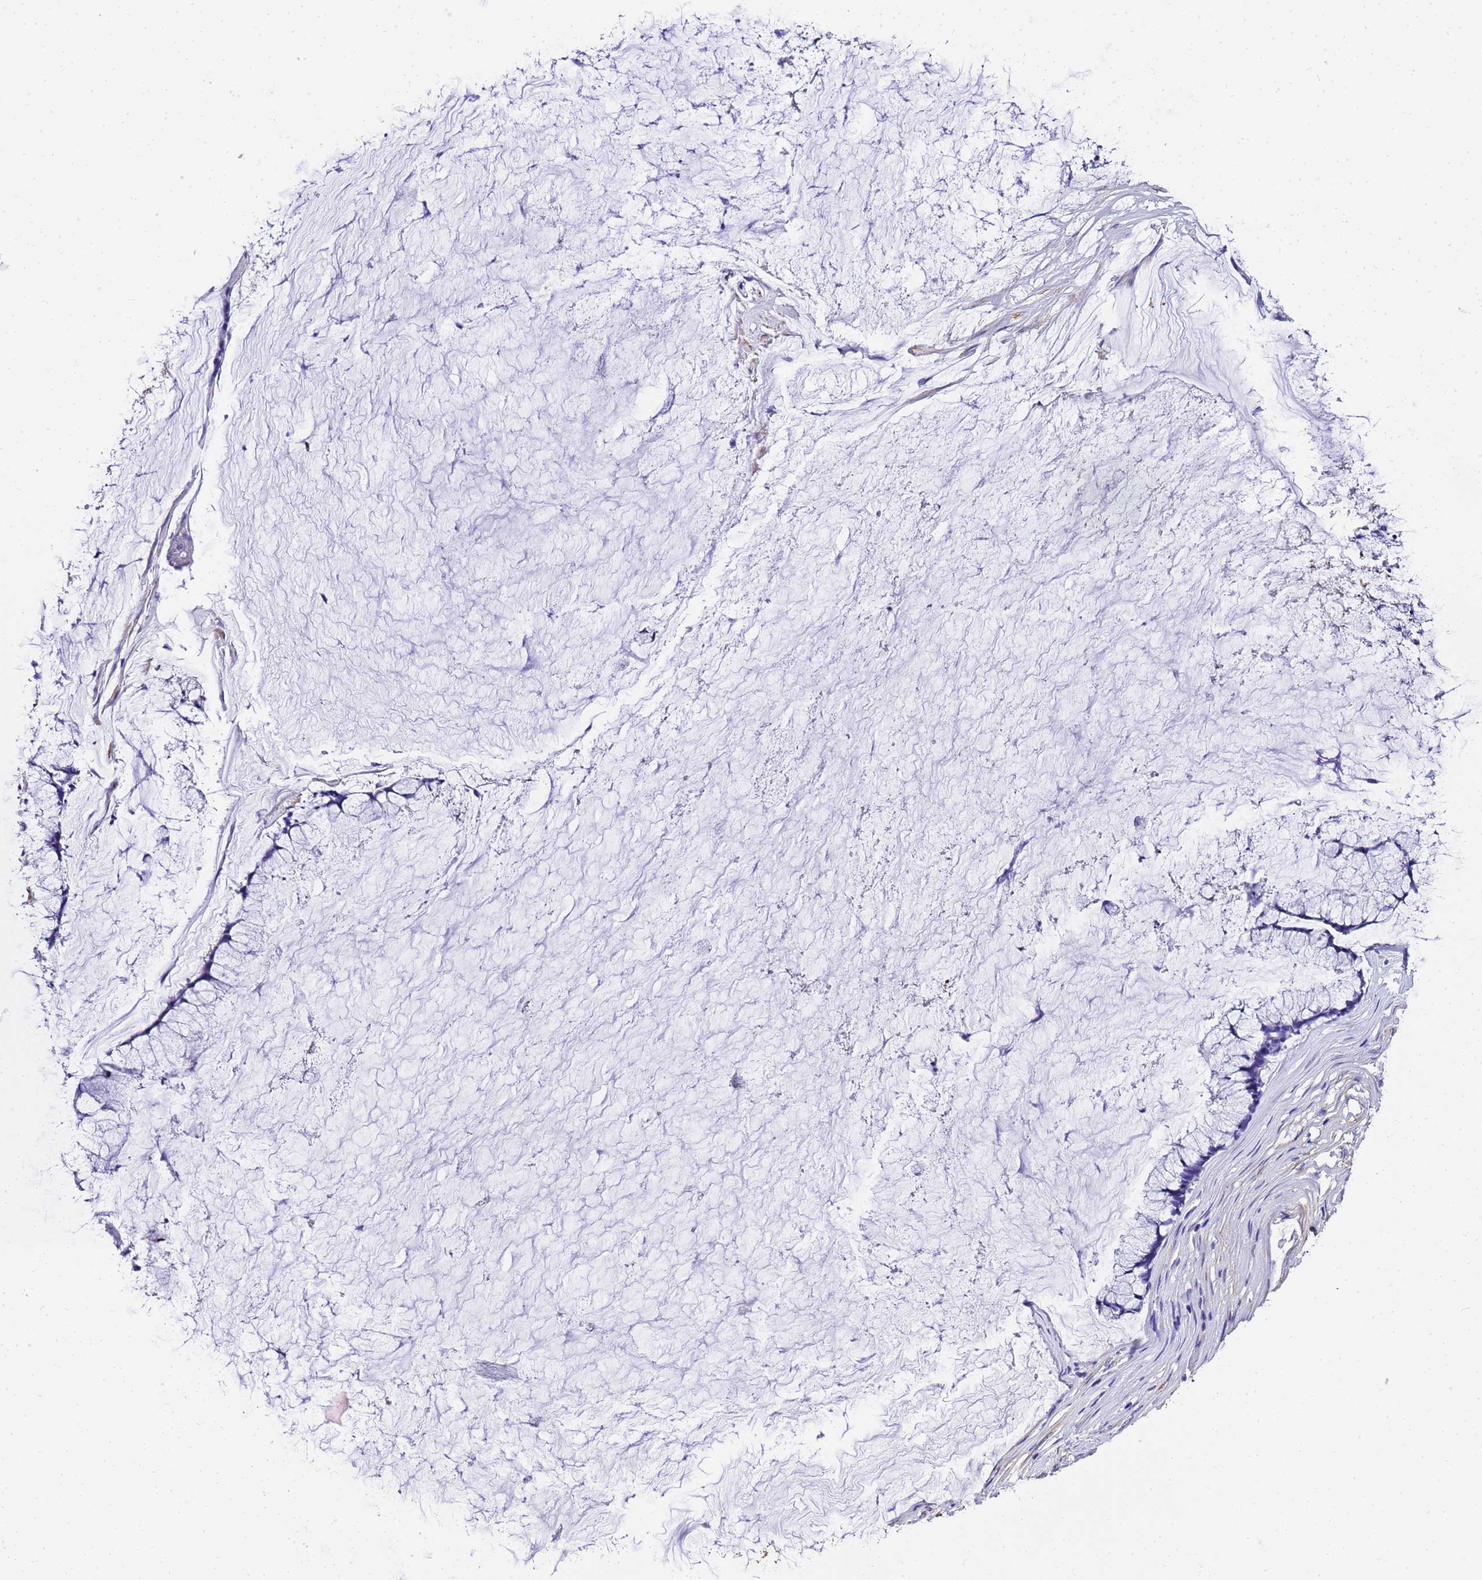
{"staining": {"intensity": "negative", "quantity": "none", "location": "none"}, "tissue": "ovarian cancer", "cell_type": "Tumor cells", "image_type": "cancer", "snomed": [{"axis": "morphology", "description": "Cystadenocarcinoma, mucinous, NOS"}, {"axis": "topography", "description": "Ovary"}], "caption": "Immunohistochemistry micrograph of ovarian cancer stained for a protein (brown), which shows no expression in tumor cells. (Stains: DAB (3,3'-diaminobenzidine) IHC with hematoxylin counter stain, Microscopy: brightfield microscopy at high magnification).", "gene": "HSPB6", "patient": {"sex": "female", "age": 42}}